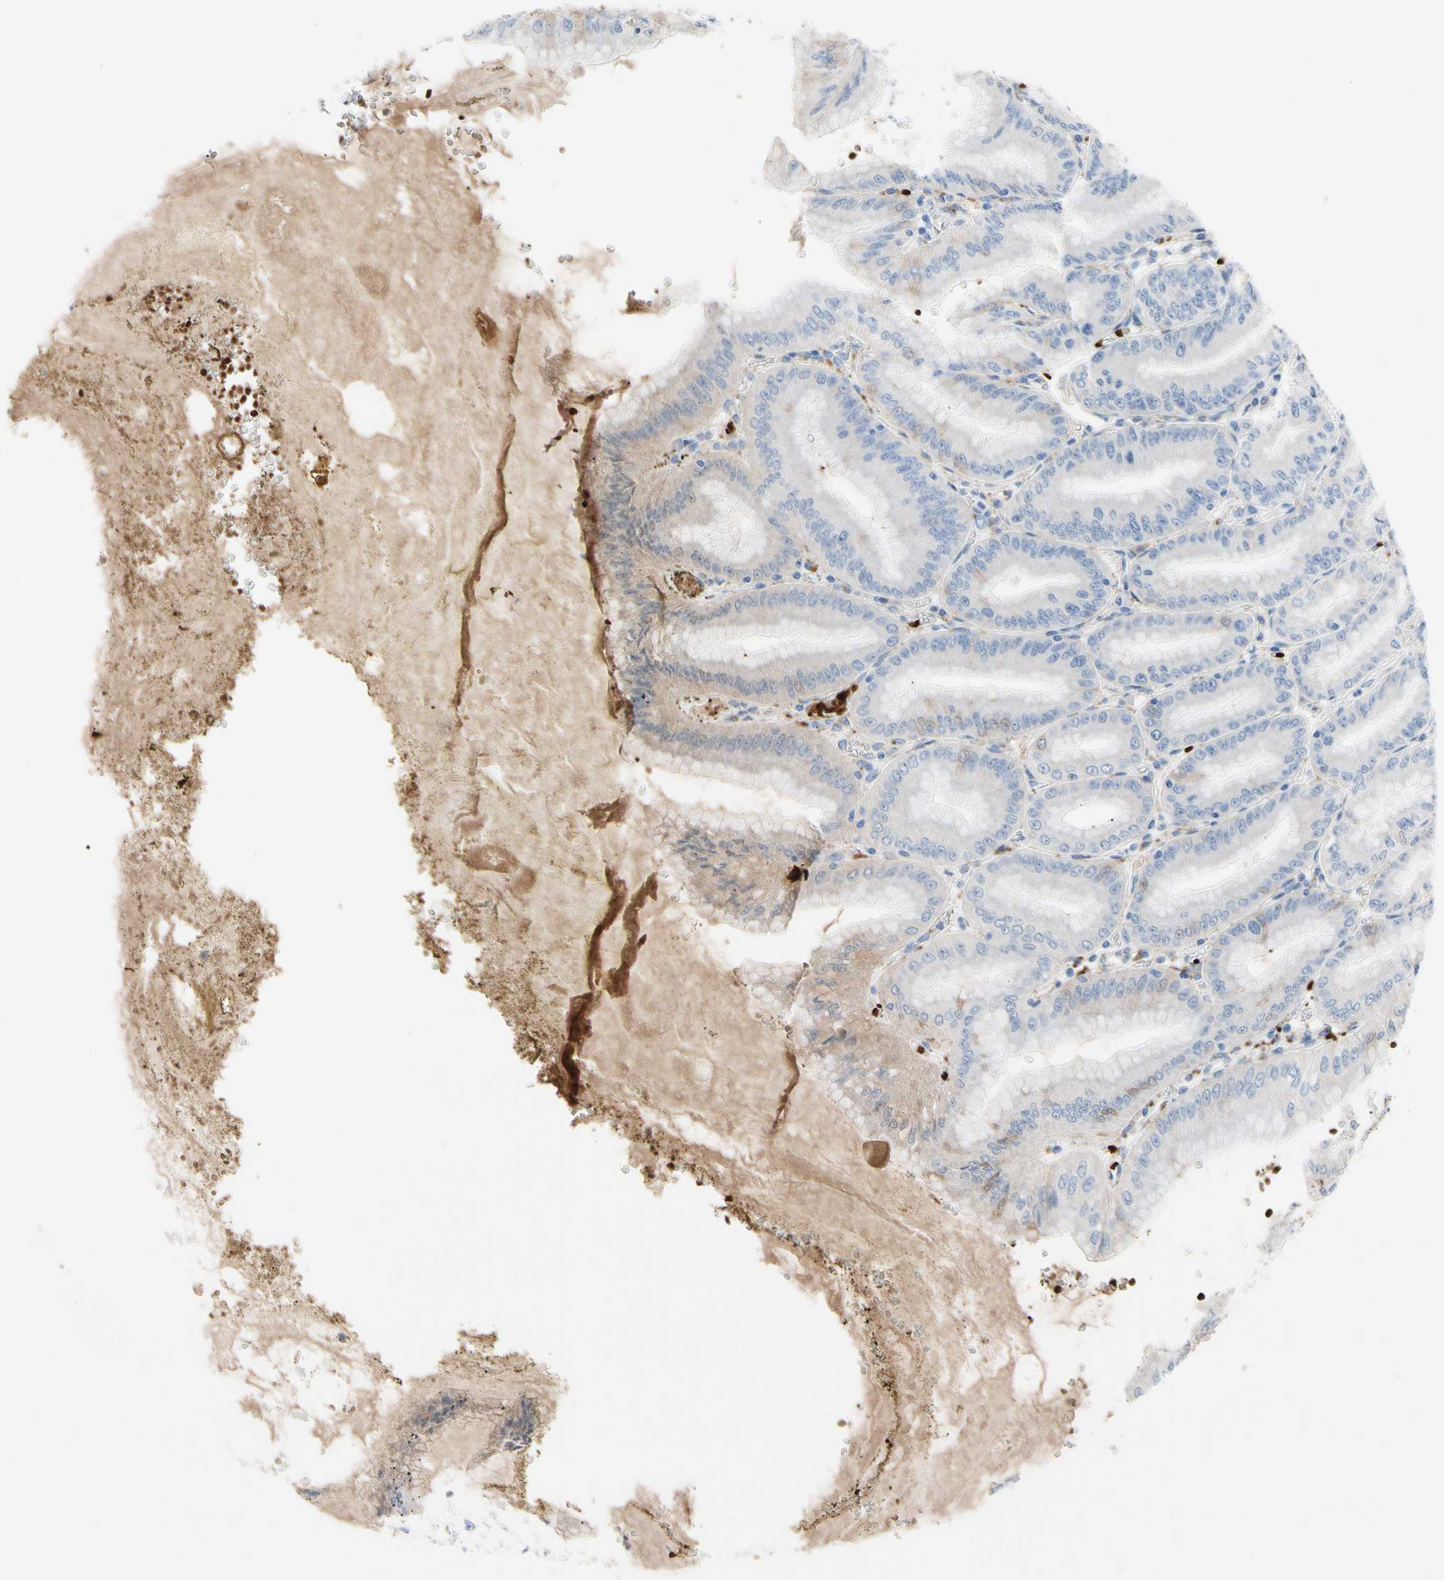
{"staining": {"intensity": "moderate", "quantity": "<25%", "location": "cytoplasmic/membranous"}, "tissue": "stomach", "cell_type": "Glandular cells", "image_type": "normal", "snomed": [{"axis": "morphology", "description": "Normal tissue, NOS"}, {"axis": "topography", "description": "Stomach, lower"}], "caption": "This micrograph shows IHC staining of benign stomach, with low moderate cytoplasmic/membranous expression in about <25% of glandular cells.", "gene": "RETSAT", "patient": {"sex": "male", "age": 71}}